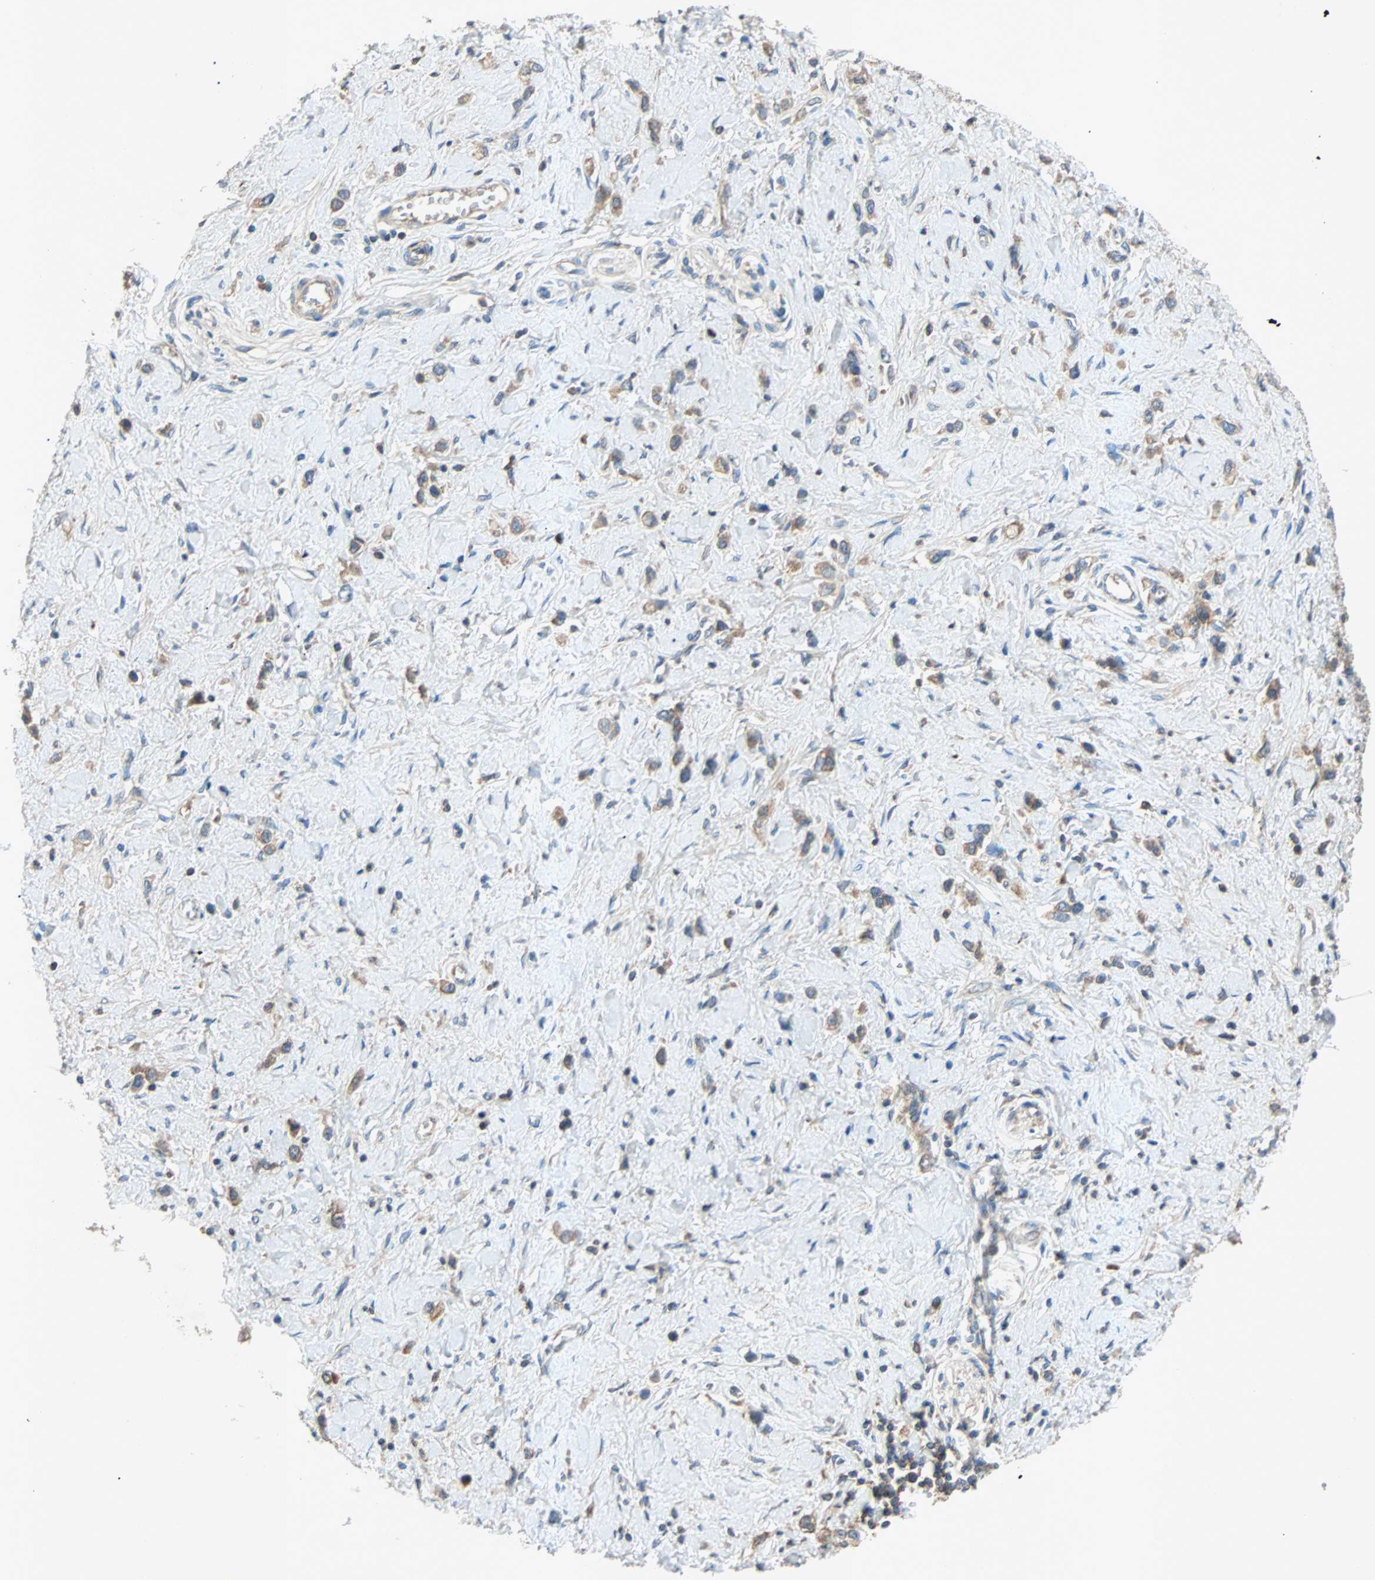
{"staining": {"intensity": "moderate", "quantity": ">75%", "location": "cytoplasmic/membranous"}, "tissue": "stomach cancer", "cell_type": "Tumor cells", "image_type": "cancer", "snomed": [{"axis": "morphology", "description": "Normal tissue, NOS"}, {"axis": "morphology", "description": "Adenocarcinoma, NOS"}, {"axis": "topography", "description": "Stomach, upper"}, {"axis": "topography", "description": "Stomach"}], "caption": "Tumor cells show medium levels of moderate cytoplasmic/membranous expression in about >75% of cells in stomach adenocarcinoma.", "gene": "XYLT1", "patient": {"sex": "female", "age": 65}}